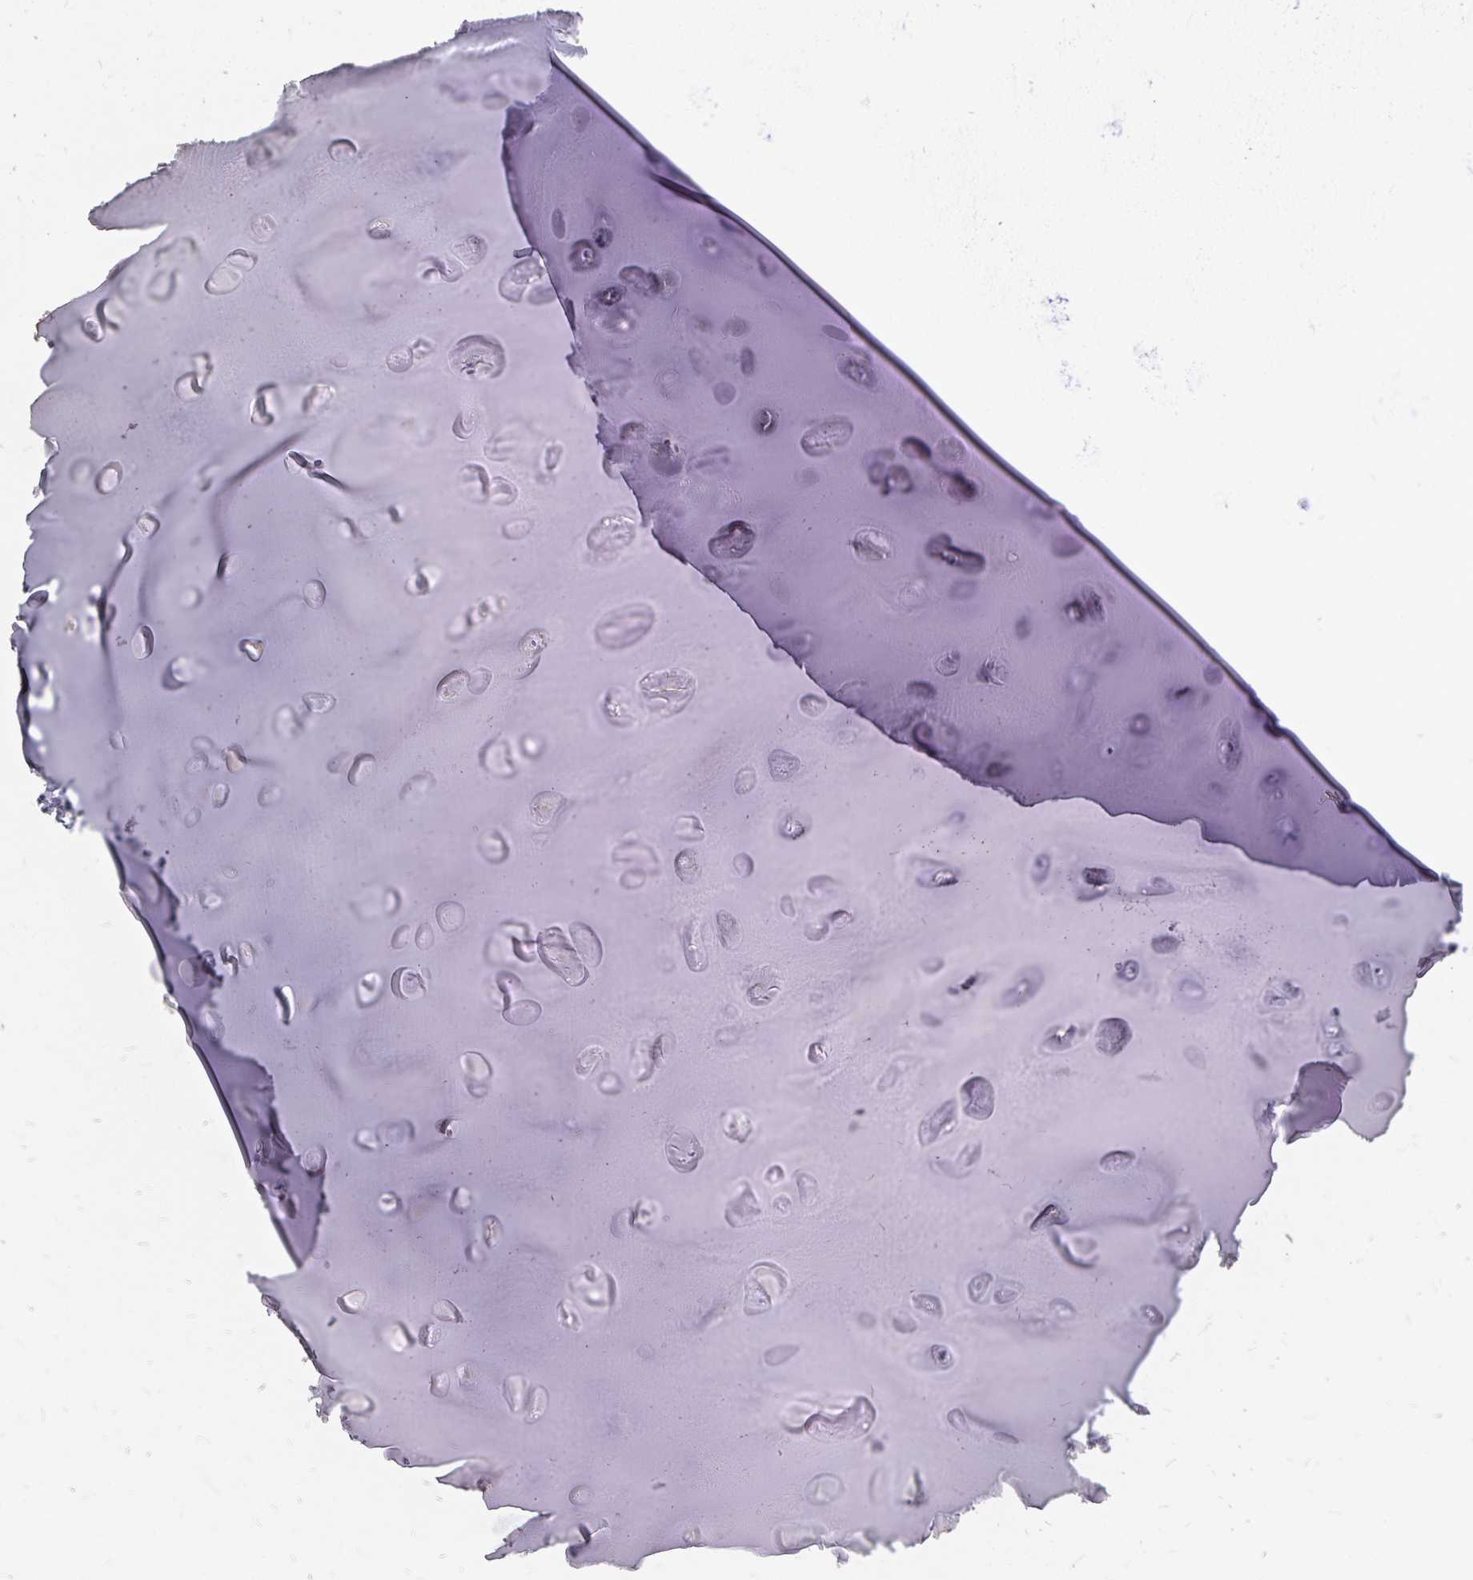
{"staining": {"intensity": "negative", "quantity": "none", "location": "none"}, "tissue": "adipose tissue", "cell_type": "Adipocytes", "image_type": "normal", "snomed": [{"axis": "morphology", "description": "Normal tissue, NOS"}, {"axis": "topography", "description": "Cartilage tissue"}], "caption": "Immunohistochemistry image of benign adipose tissue: human adipose tissue stained with DAB displays no significant protein staining in adipocytes. The staining is performed using DAB brown chromogen with nuclei counter-stained in using hematoxylin.", "gene": "PLAC1", "patient": {"sex": "male", "age": 57}}